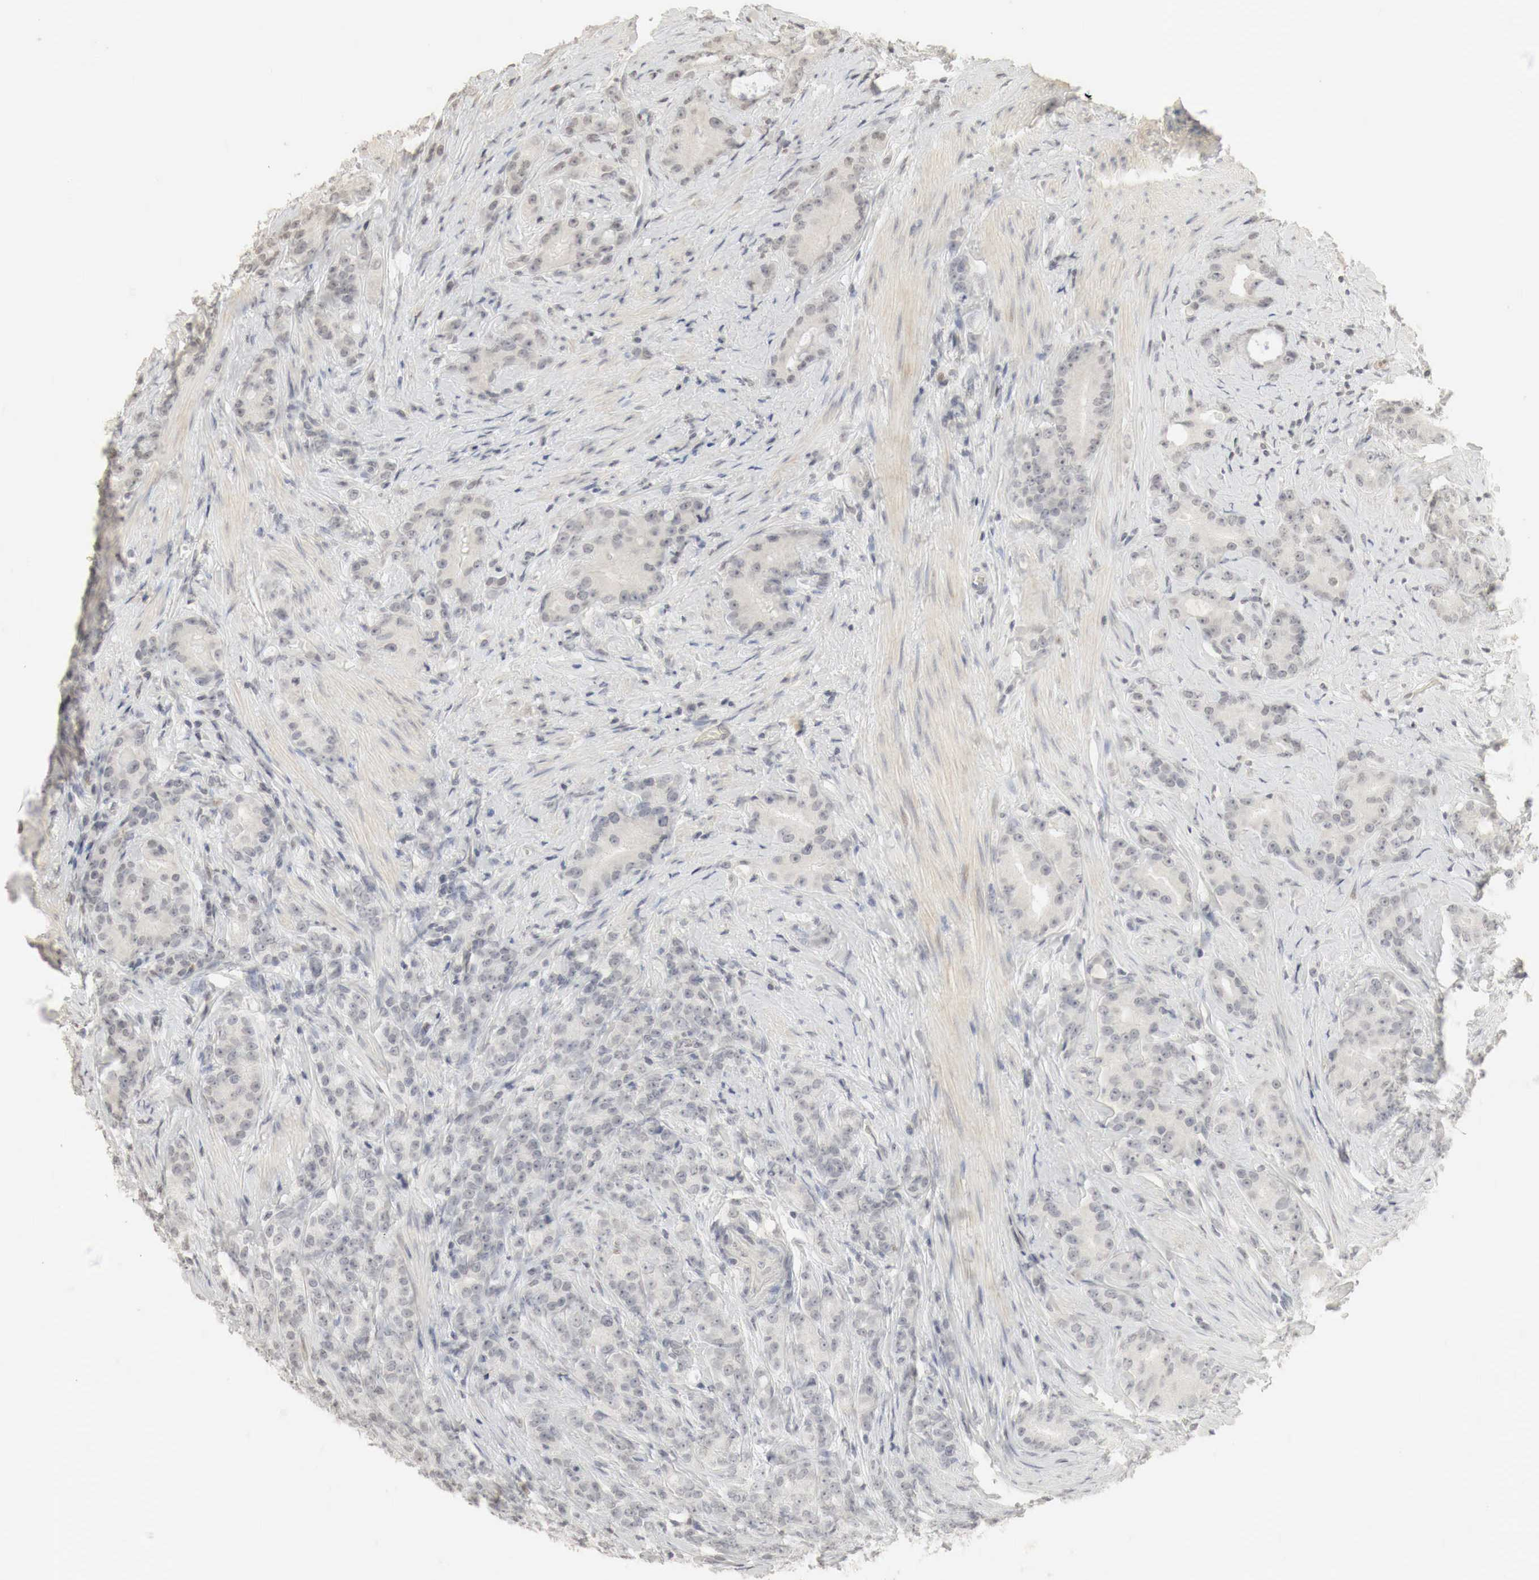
{"staining": {"intensity": "negative", "quantity": "none", "location": "none"}, "tissue": "prostate cancer", "cell_type": "Tumor cells", "image_type": "cancer", "snomed": [{"axis": "morphology", "description": "Adenocarcinoma, Medium grade"}, {"axis": "topography", "description": "Prostate"}], "caption": "Immunohistochemistry (IHC) of adenocarcinoma (medium-grade) (prostate) reveals no staining in tumor cells.", "gene": "ERBB4", "patient": {"sex": "male", "age": 59}}